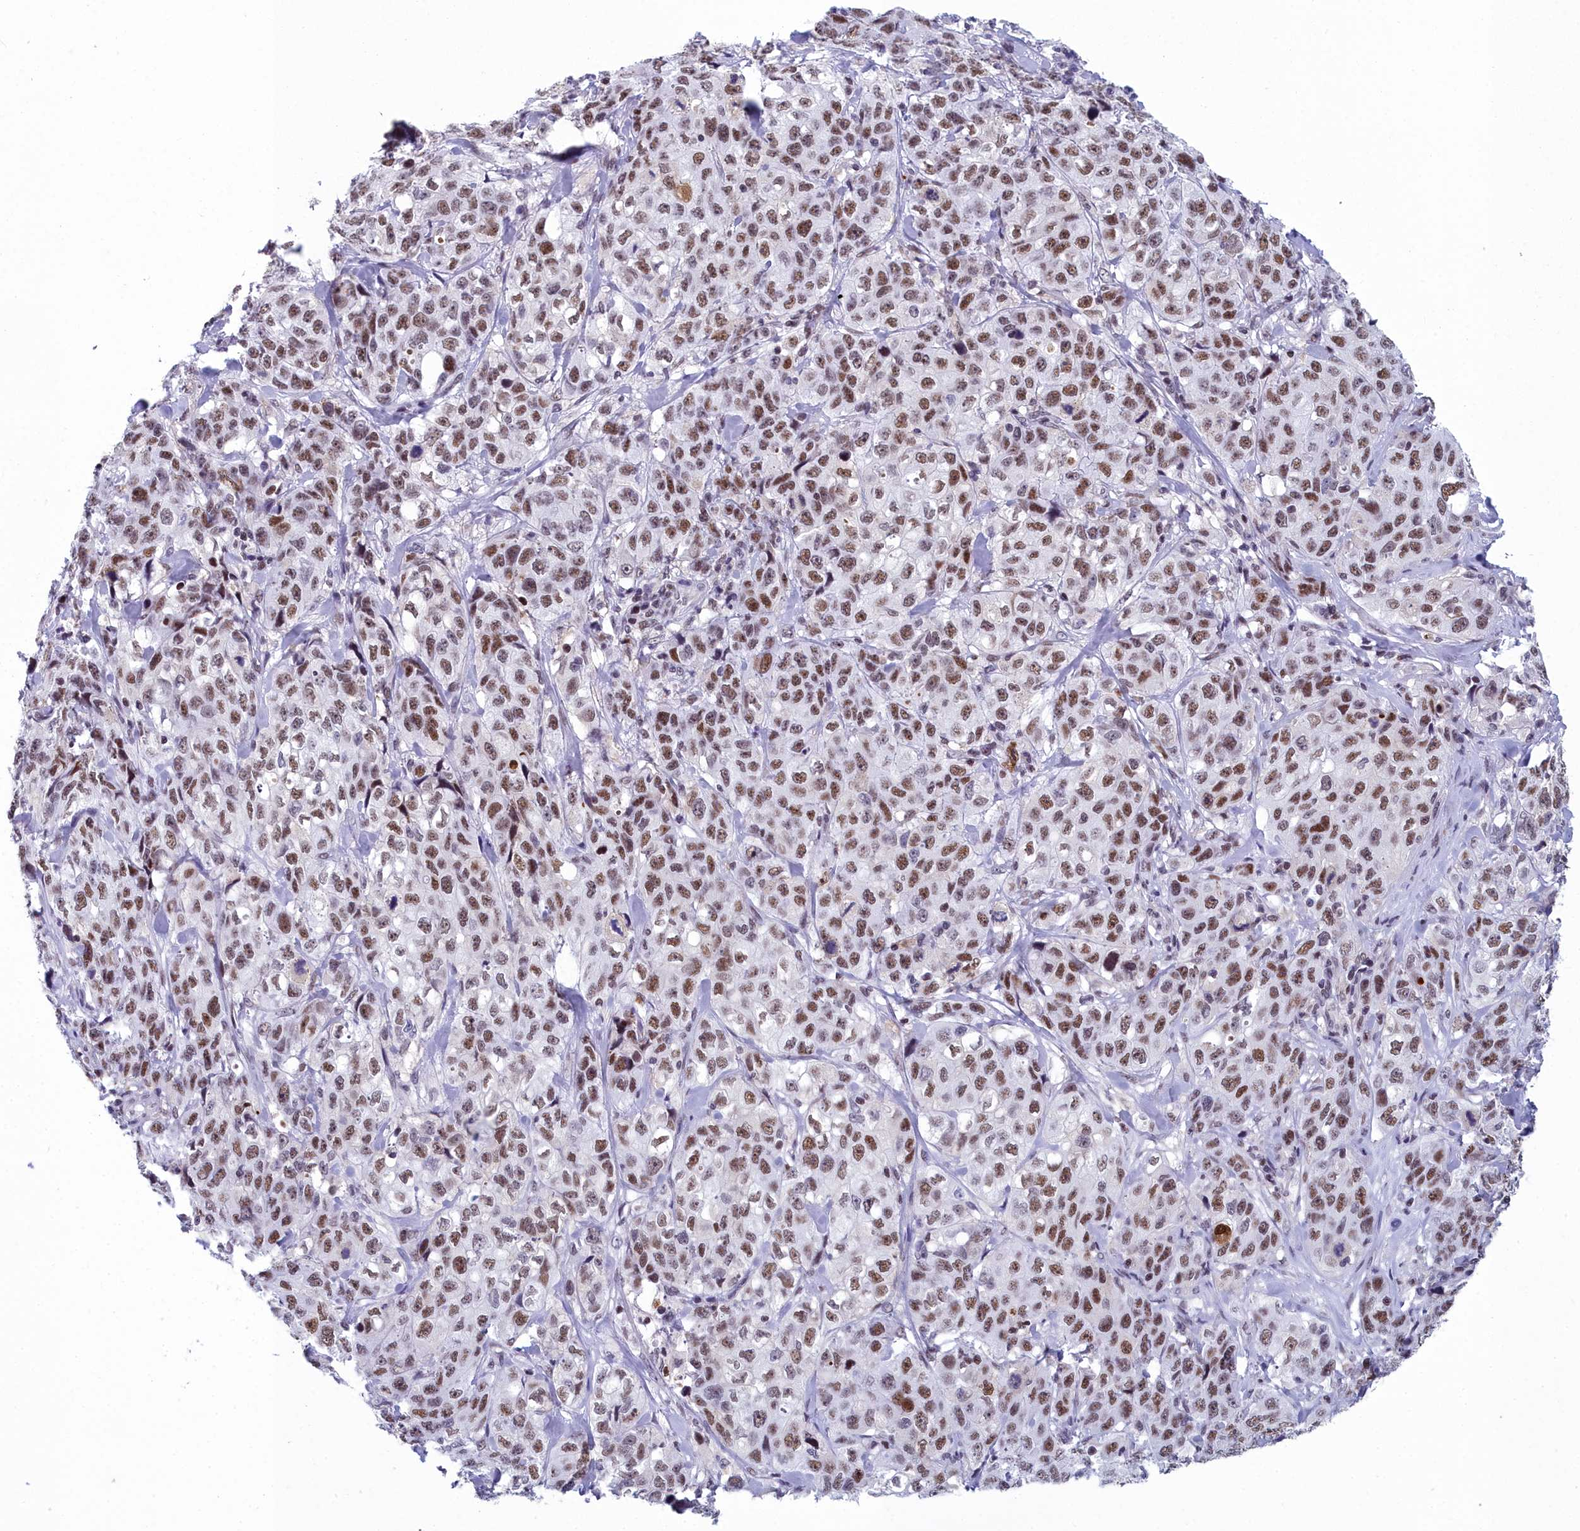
{"staining": {"intensity": "moderate", "quantity": ">75%", "location": "nuclear"}, "tissue": "stomach cancer", "cell_type": "Tumor cells", "image_type": "cancer", "snomed": [{"axis": "morphology", "description": "Adenocarcinoma, NOS"}, {"axis": "topography", "description": "Stomach"}], "caption": "Human stomach cancer stained for a protein (brown) demonstrates moderate nuclear positive expression in about >75% of tumor cells.", "gene": "CCDC97", "patient": {"sex": "male", "age": 48}}